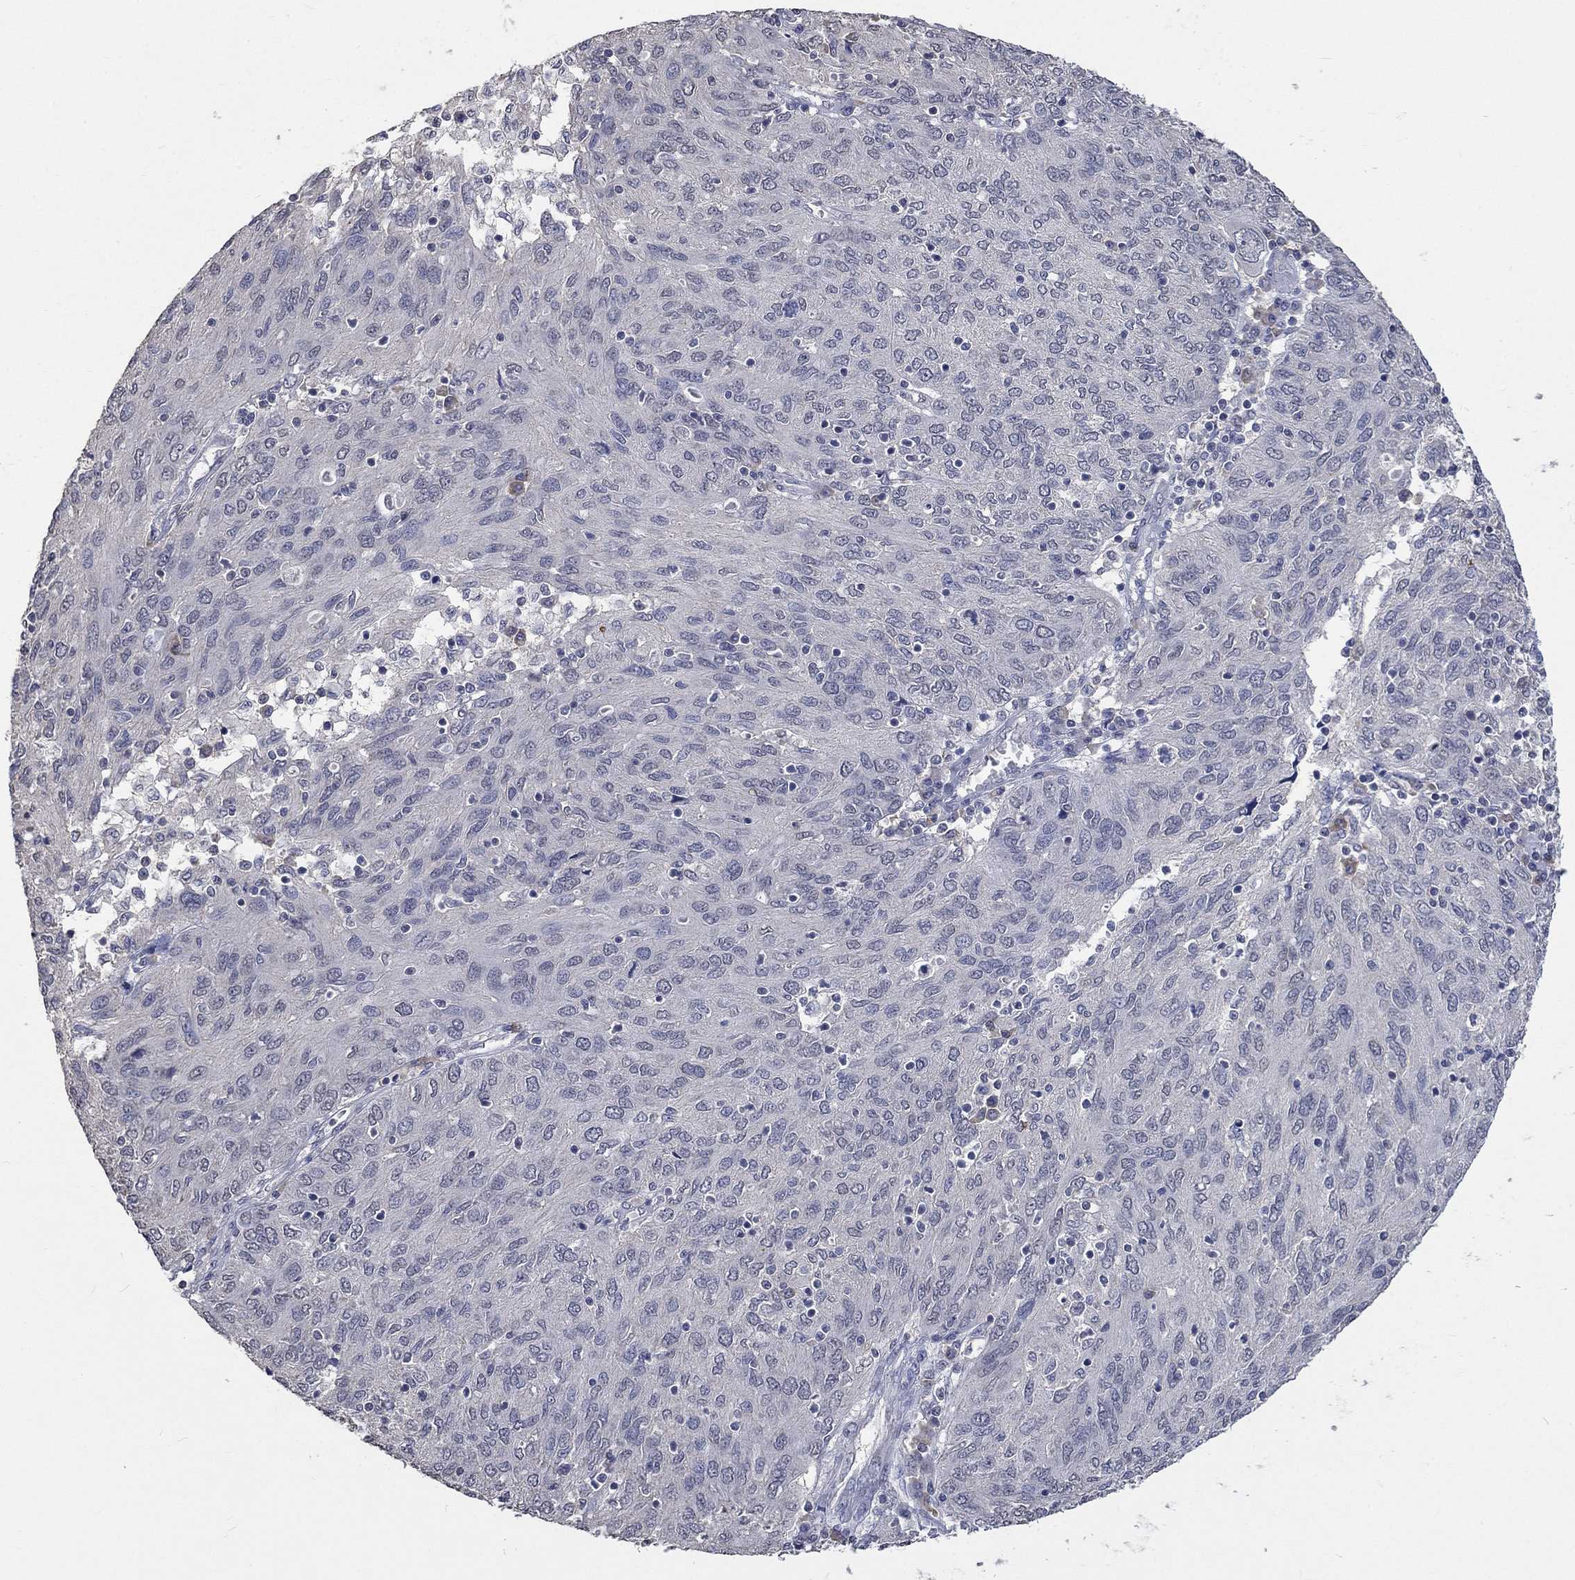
{"staining": {"intensity": "negative", "quantity": "none", "location": "none"}, "tissue": "ovarian cancer", "cell_type": "Tumor cells", "image_type": "cancer", "snomed": [{"axis": "morphology", "description": "Carcinoma, endometroid"}, {"axis": "topography", "description": "Ovary"}], "caption": "This is a image of immunohistochemistry staining of ovarian endometroid carcinoma, which shows no staining in tumor cells. (DAB immunohistochemistry (IHC), high magnification).", "gene": "ZBTB18", "patient": {"sex": "female", "age": 50}}